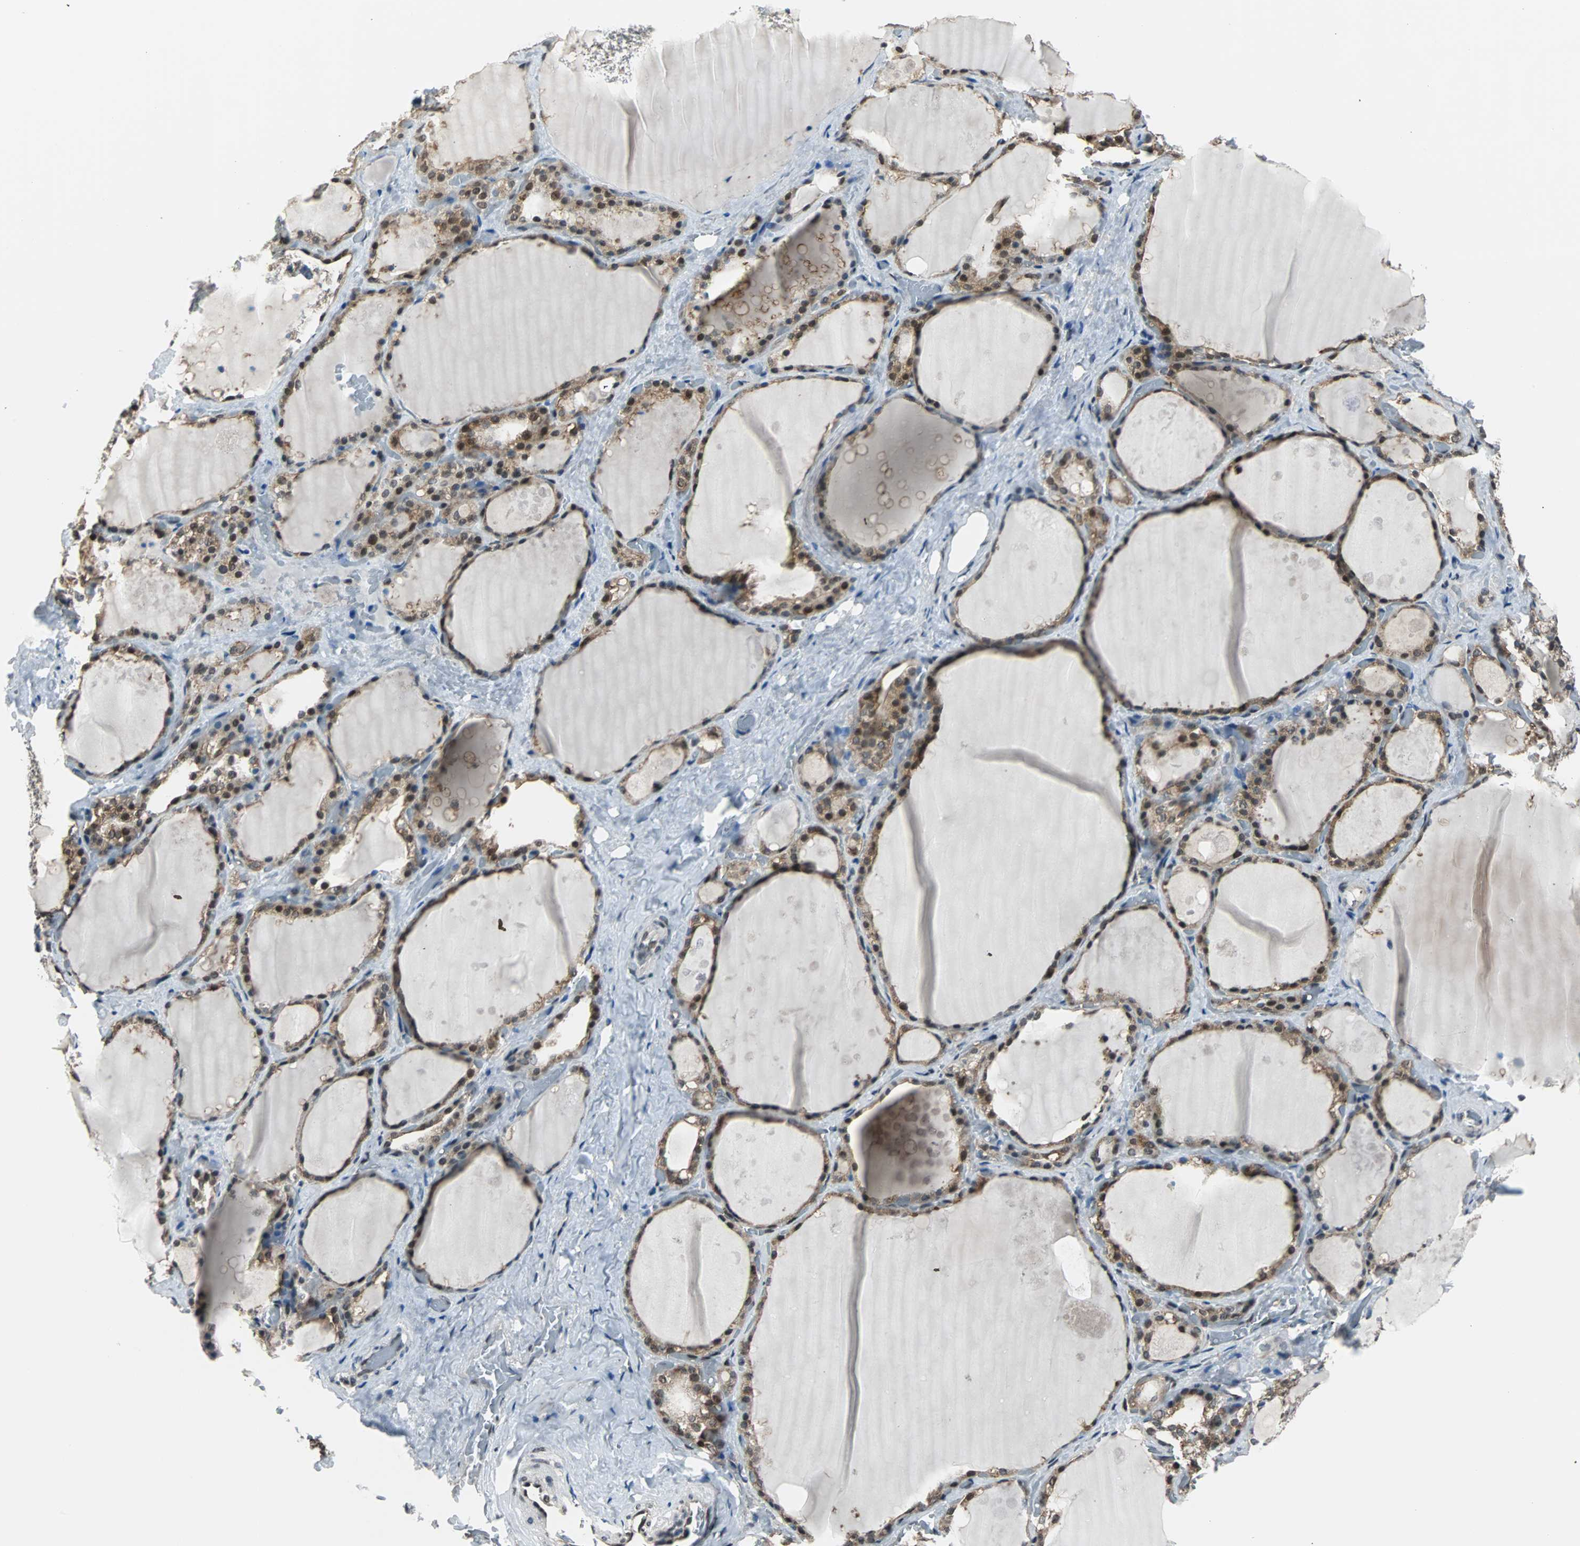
{"staining": {"intensity": "moderate", "quantity": ">75%", "location": "cytoplasmic/membranous"}, "tissue": "thyroid gland", "cell_type": "Glandular cells", "image_type": "normal", "snomed": [{"axis": "morphology", "description": "Normal tissue, NOS"}, {"axis": "topography", "description": "Thyroid gland"}], "caption": "A photomicrograph showing moderate cytoplasmic/membranous expression in about >75% of glandular cells in unremarkable thyroid gland, as visualized by brown immunohistochemical staining.", "gene": "VCP", "patient": {"sex": "male", "age": 61}}